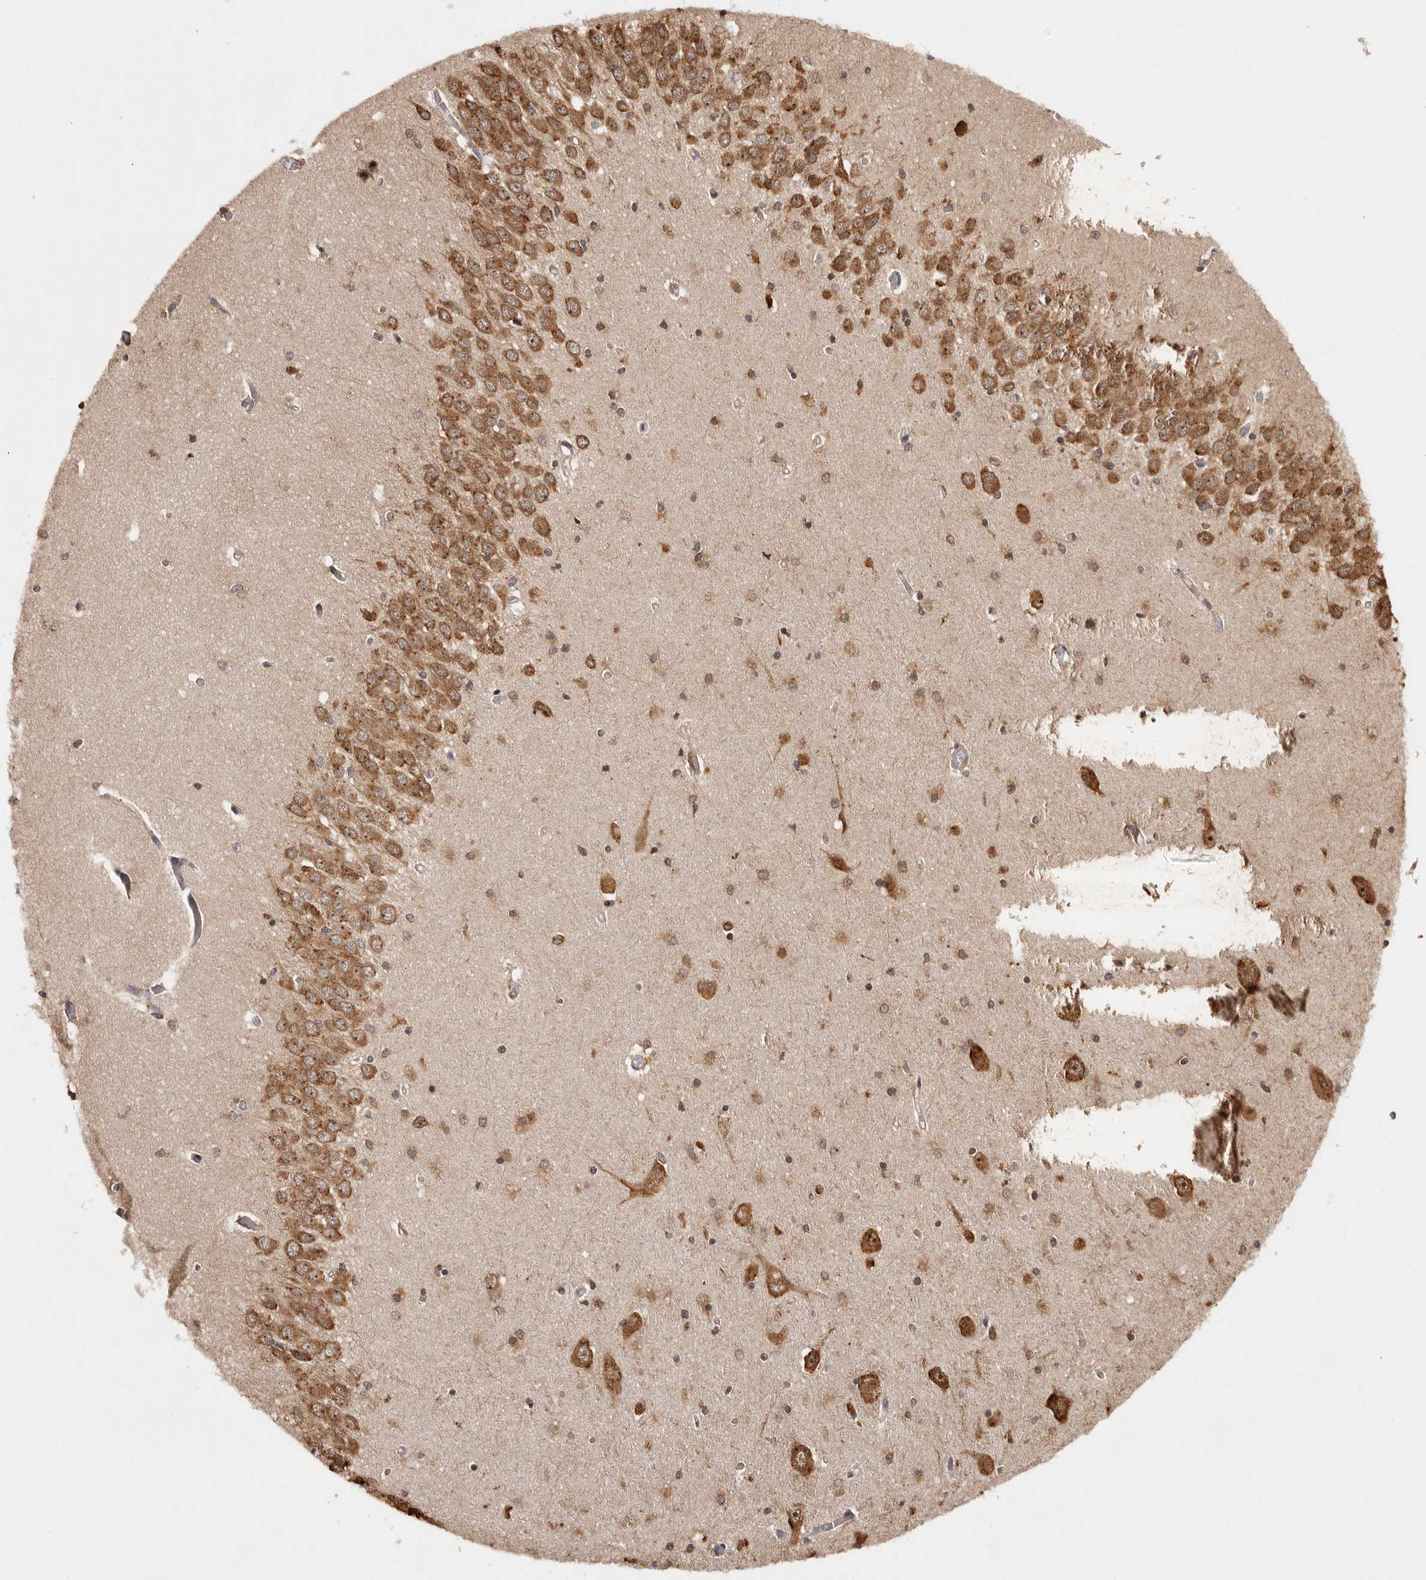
{"staining": {"intensity": "moderate", "quantity": ">75%", "location": "cytoplasmic/membranous,nuclear"}, "tissue": "hippocampus", "cell_type": "Glial cells", "image_type": "normal", "snomed": [{"axis": "morphology", "description": "Normal tissue, NOS"}, {"axis": "topography", "description": "Hippocampus"}], "caption": "Hippocampus was stained to show a protein in brown. There is medium levels of moderate cytoplasmic/membranous,nuclear staining in approximately >75% of glial cells. The protein of interest is shown in brown color, while the nuclei are stained blue.", "gene": "ZNF83", "patient": {"sex": "male", "age": 45}}